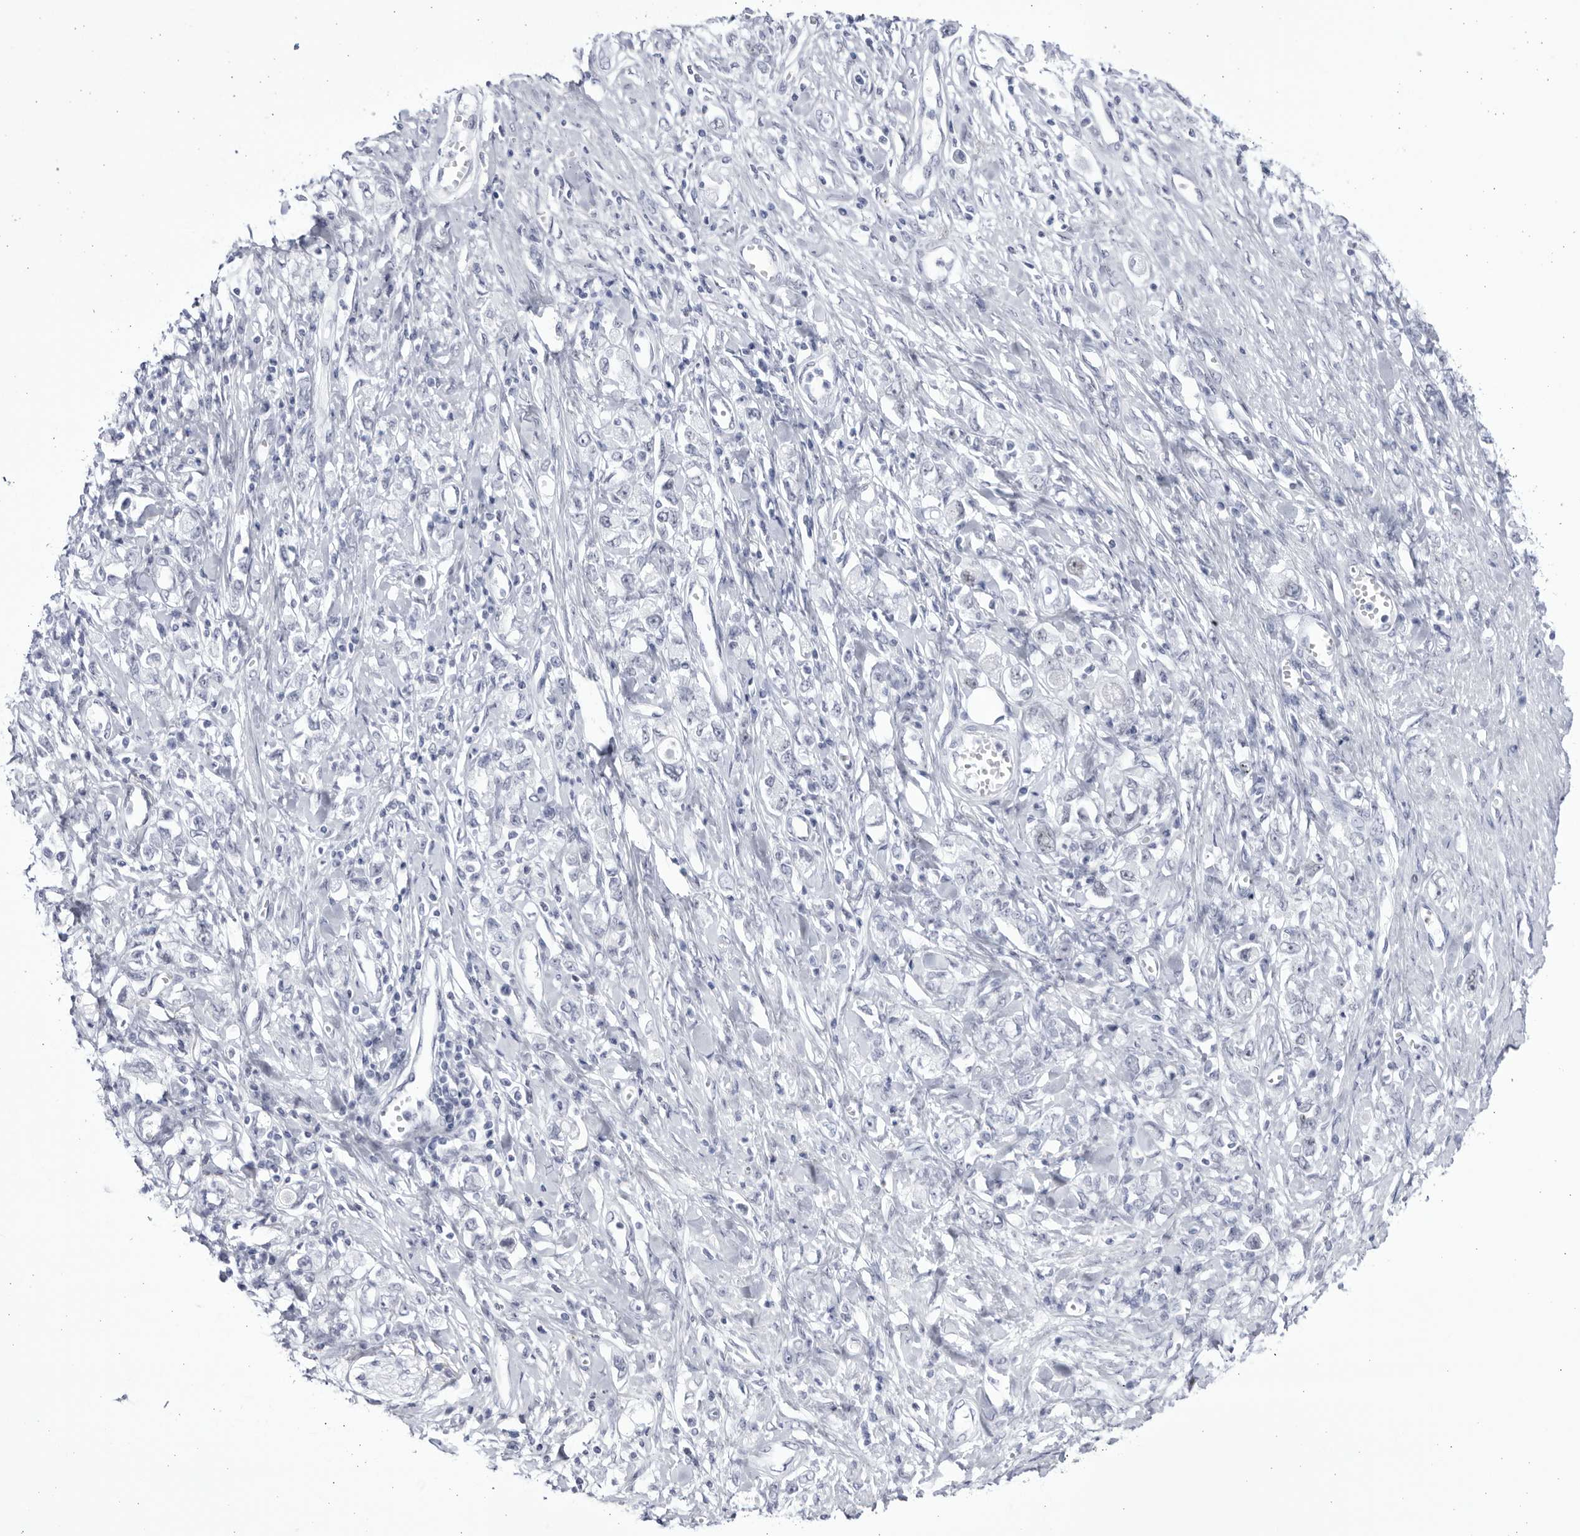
{"staining": {"intensity": "negative", "quantity": "none", "location": "none"}, "tissue": "stomach cancer", "cell_type": "Tumor cells", "image_type": "cancer", "snomed": [{"axis": "morphology", "description": "Adenocarcinoma, NOS"}, {"axis": "topography", "description": "Stomach"}], "caption": "Immunohistochemistry (IHC) micrograph of human stomach cancer (adenocarcinoma) stained for a protein (brown), which demonstrates no positivity in tumor cells.", "gene": "CCDC181", "patient": {"sex": "female", "age": 76}}